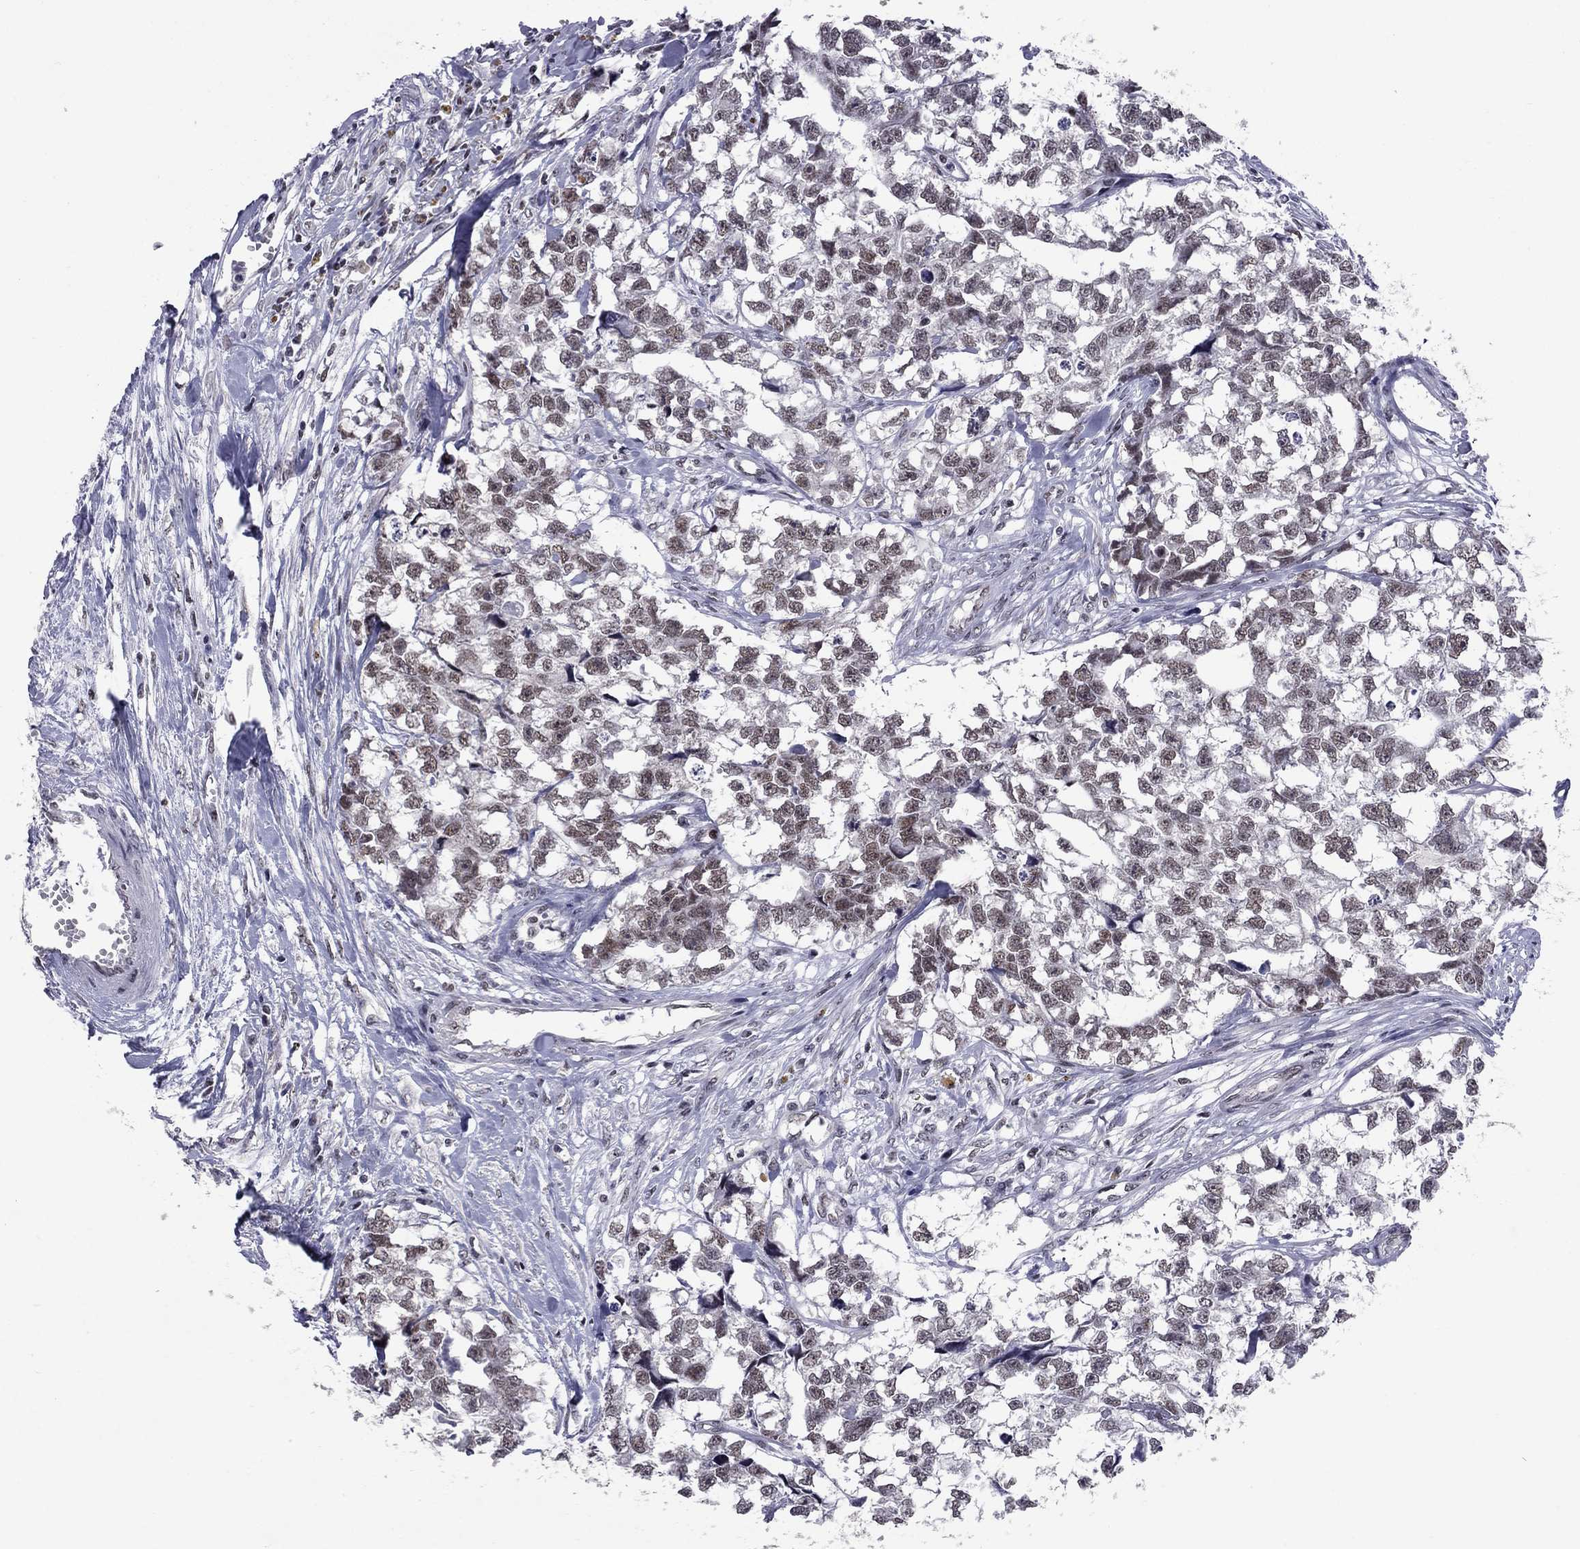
{"staining": {"intensity": "weak", "quantity": ">75%", "location": "nuclear"}, "tissue": "testis cancer", "cell_type": "Tumor cells", "image_type": "cancer", "snomed": [{"axis": "morphology", "description": "Carcinoma, Embryonal, NOS"}, {"axis": "morphology", "description": "Teratoma, malignant, NOS"}, {"axis": "topography", "description": "Testis"}], "caption": "Brown immunohistochemical staining in testis cancer (teratoma (malignant)) exhibits weak nuclear positivity in approximately >75% of tumor cells.", "gene": "TAF9", "patient": {"sex": "male", "age": 44}}